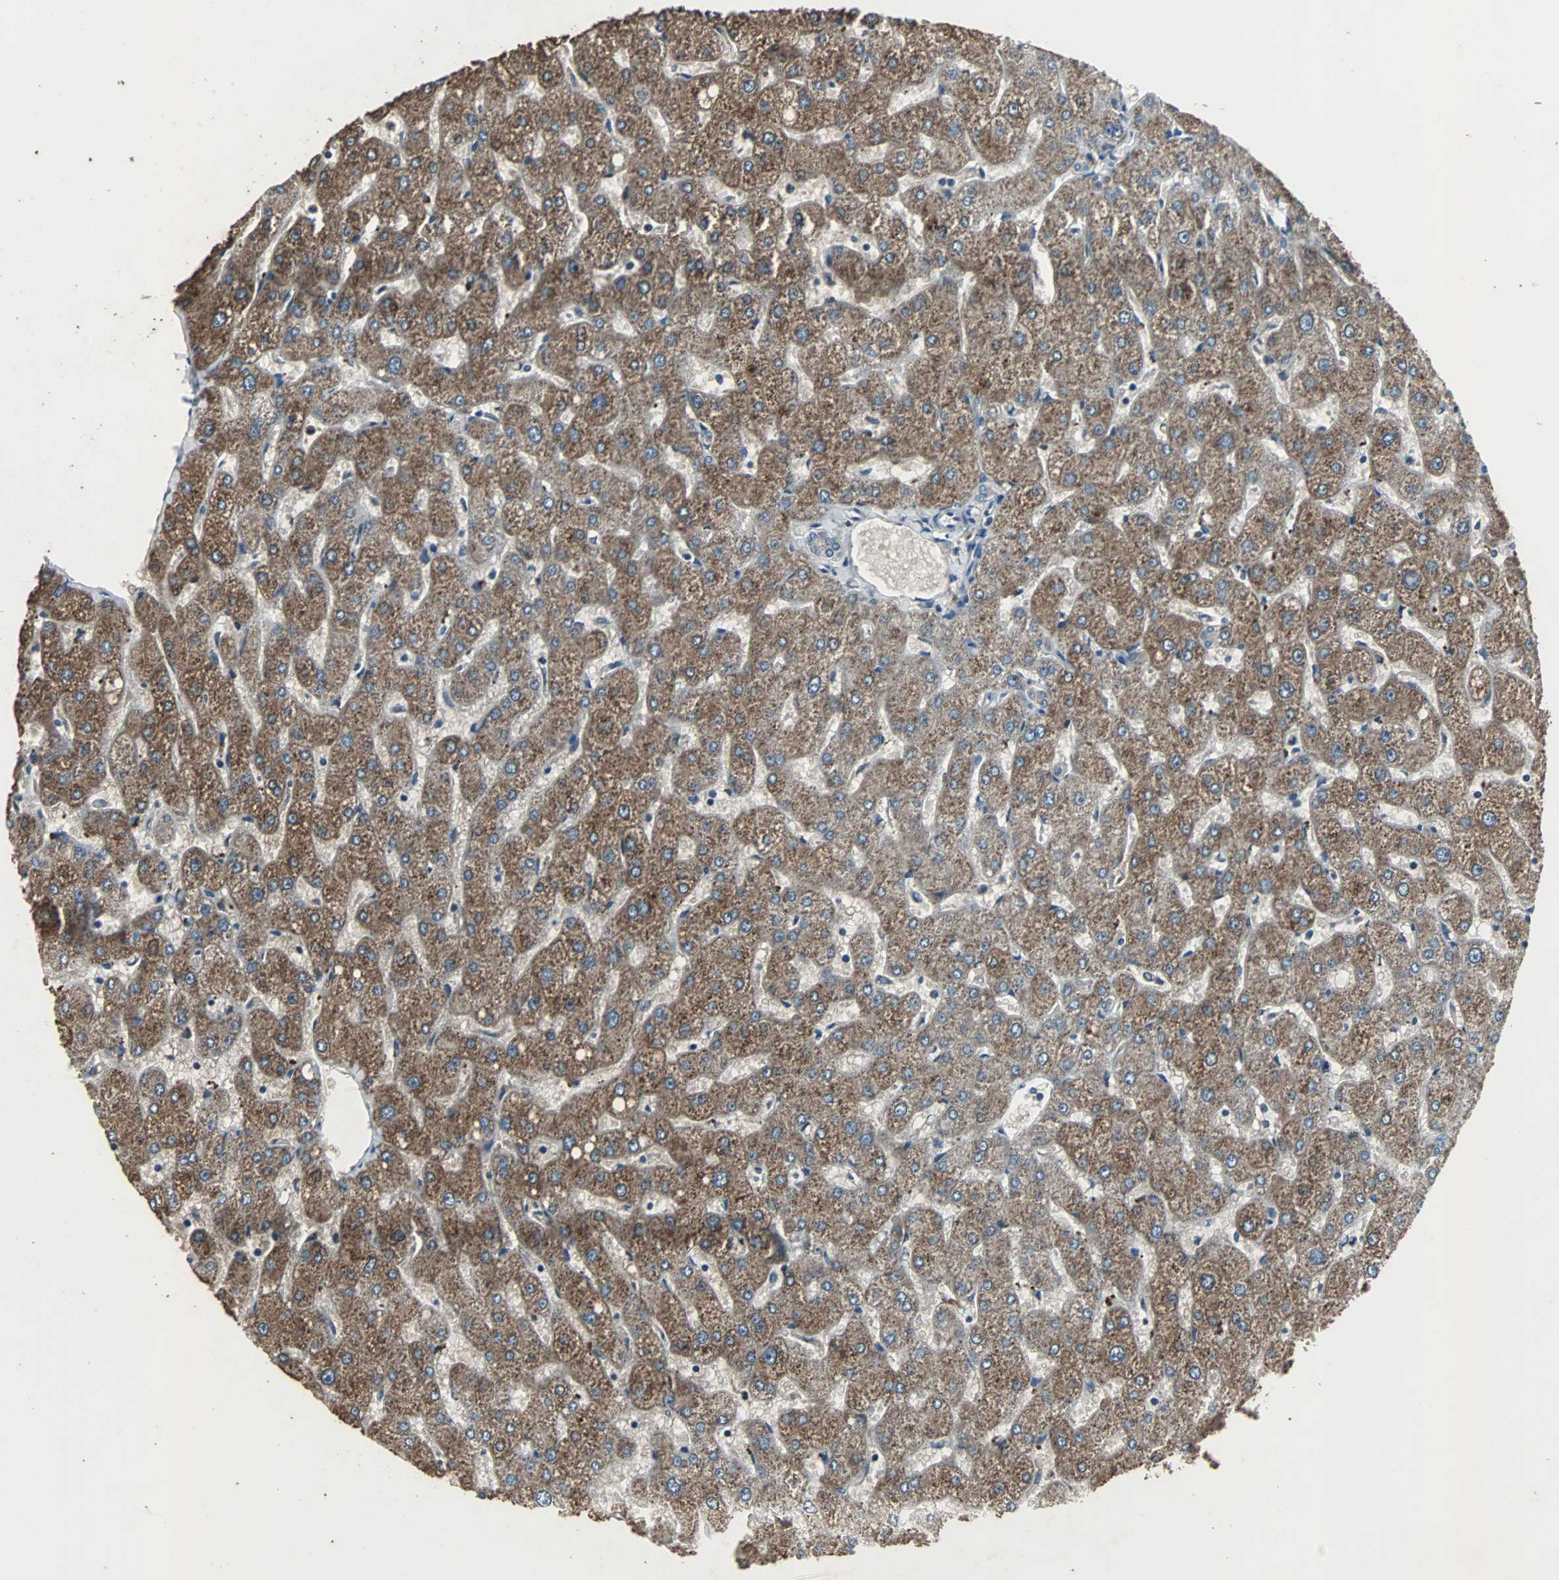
{"staining": {"intensity": "weak", "quantity": ">75%", "location": "cytoplasmic/membranous"}, "tissue": "liver", "cell_type": "Cholangiocytes", "image_type": "normal", "snomed": [{"axis": "morphology", "description": "Normal tissue, NOS"}, {"axis": "topography", "description": "Liver"}], "caption": "Immunohistochemistry (IHC) of benign liver demonstrates low levels of weak cytoplasmic/membranous positivity in approximately >75% of cholangiocytes. (DAB (3,3'-diaminobenzidine) = brown stain, brightfield microscopy at high magnification).", "gene": "SOS1", "patient": {"sex": "male", "age": 67}}